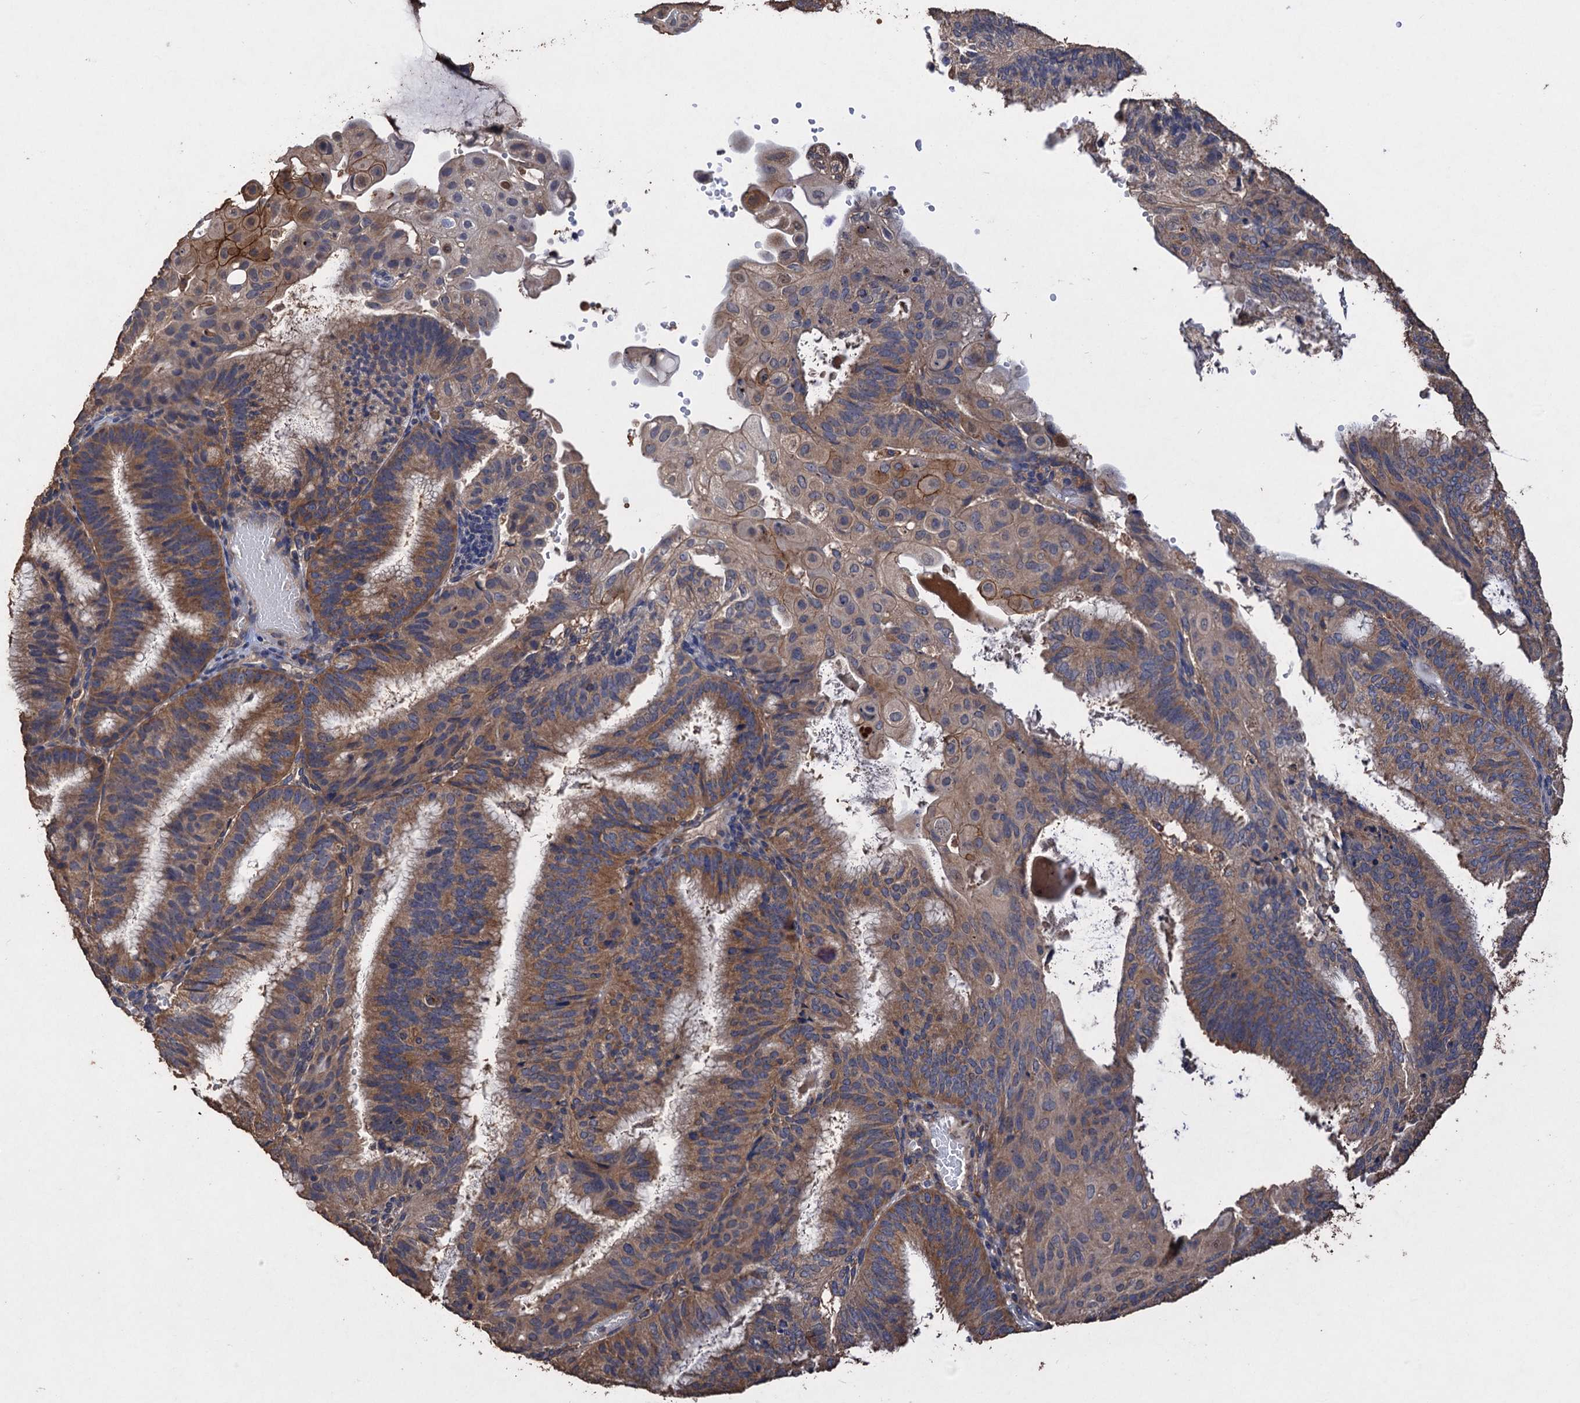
{"staining": {"intensity": "moderate", "quantity": ">75%", "location": "cytoplasmic/membranous"}, "tissue": "endometrial cancer", "cell_type": "Tumor cells", "image_type": "cancer", "snomed": [{"axis": "morphology", "description": "Adenocarcinoma, NOS"}, {"axis": "topography", "description": "Endometrium"}], "caption": "An immunohistochemistry histopathology image of tumor tissue is shown. Protein staining in brown shows moderate cytoplasmic/membranous positivity in endometrial adenocarcinoma within tumor cells.", "gene": "SCUBE3", "patient": {"sex": "female", "age": 49}}